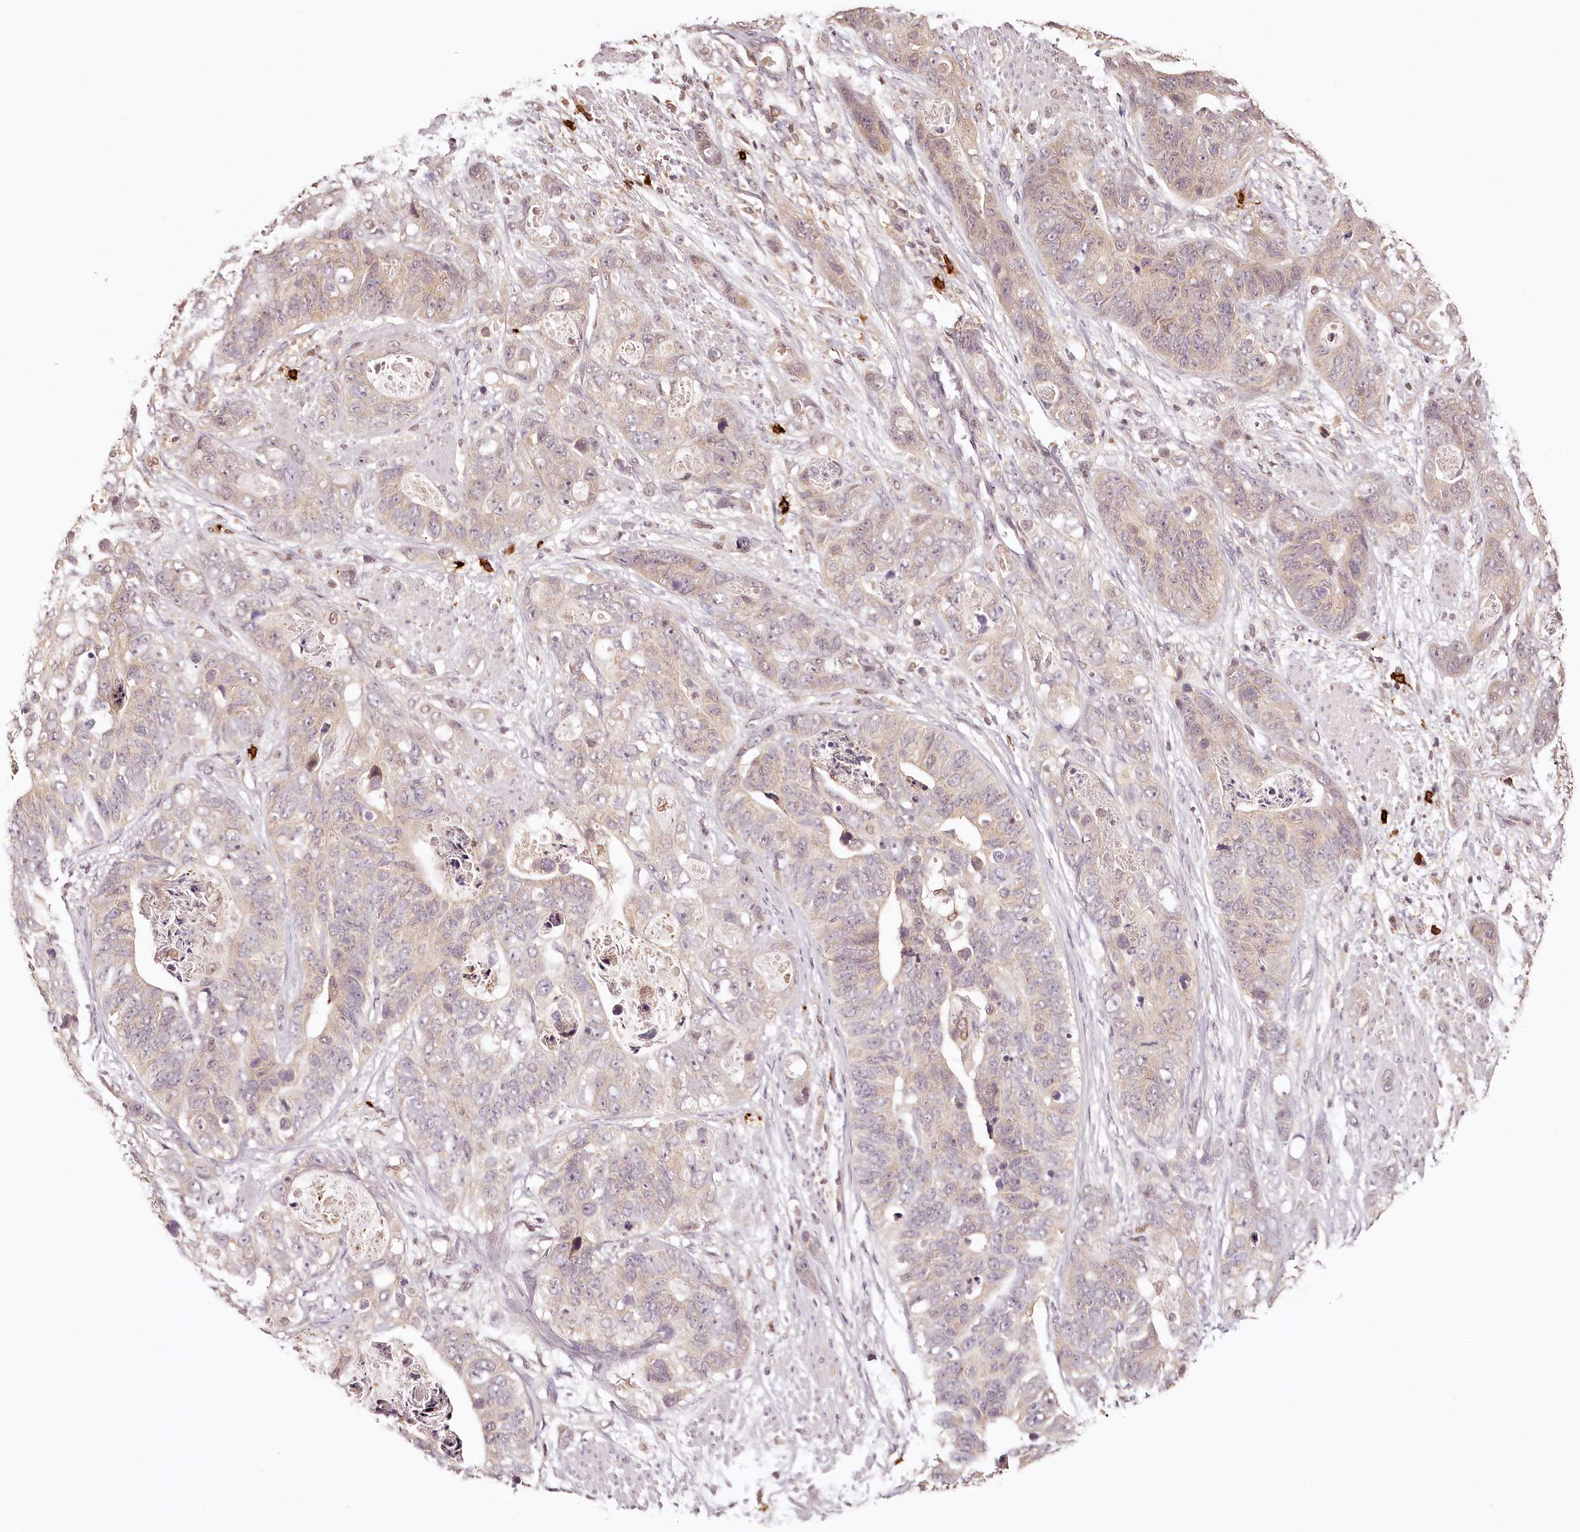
{"staining": {"intensity": "negative", "quantity": "none", "location": "none"}, "tissue": "stomach cancer", "cell_type": "Tumor cells", "image_type": "cancer", "snomed": [{"axis": "morphology", "description": "Adenocarcinoma, NOS"}, {"axis": "topography", "description": "Stomach"}], "caption": "IHC image of neoplastic tissue: adenocarcinoma (stomach) stained with DAB (3,3'-diaminobenzidine) shows no significant protein expression in tumor cells.", "gene": "SYNGR1", "patient": {"sex": "female", "age": 89}}